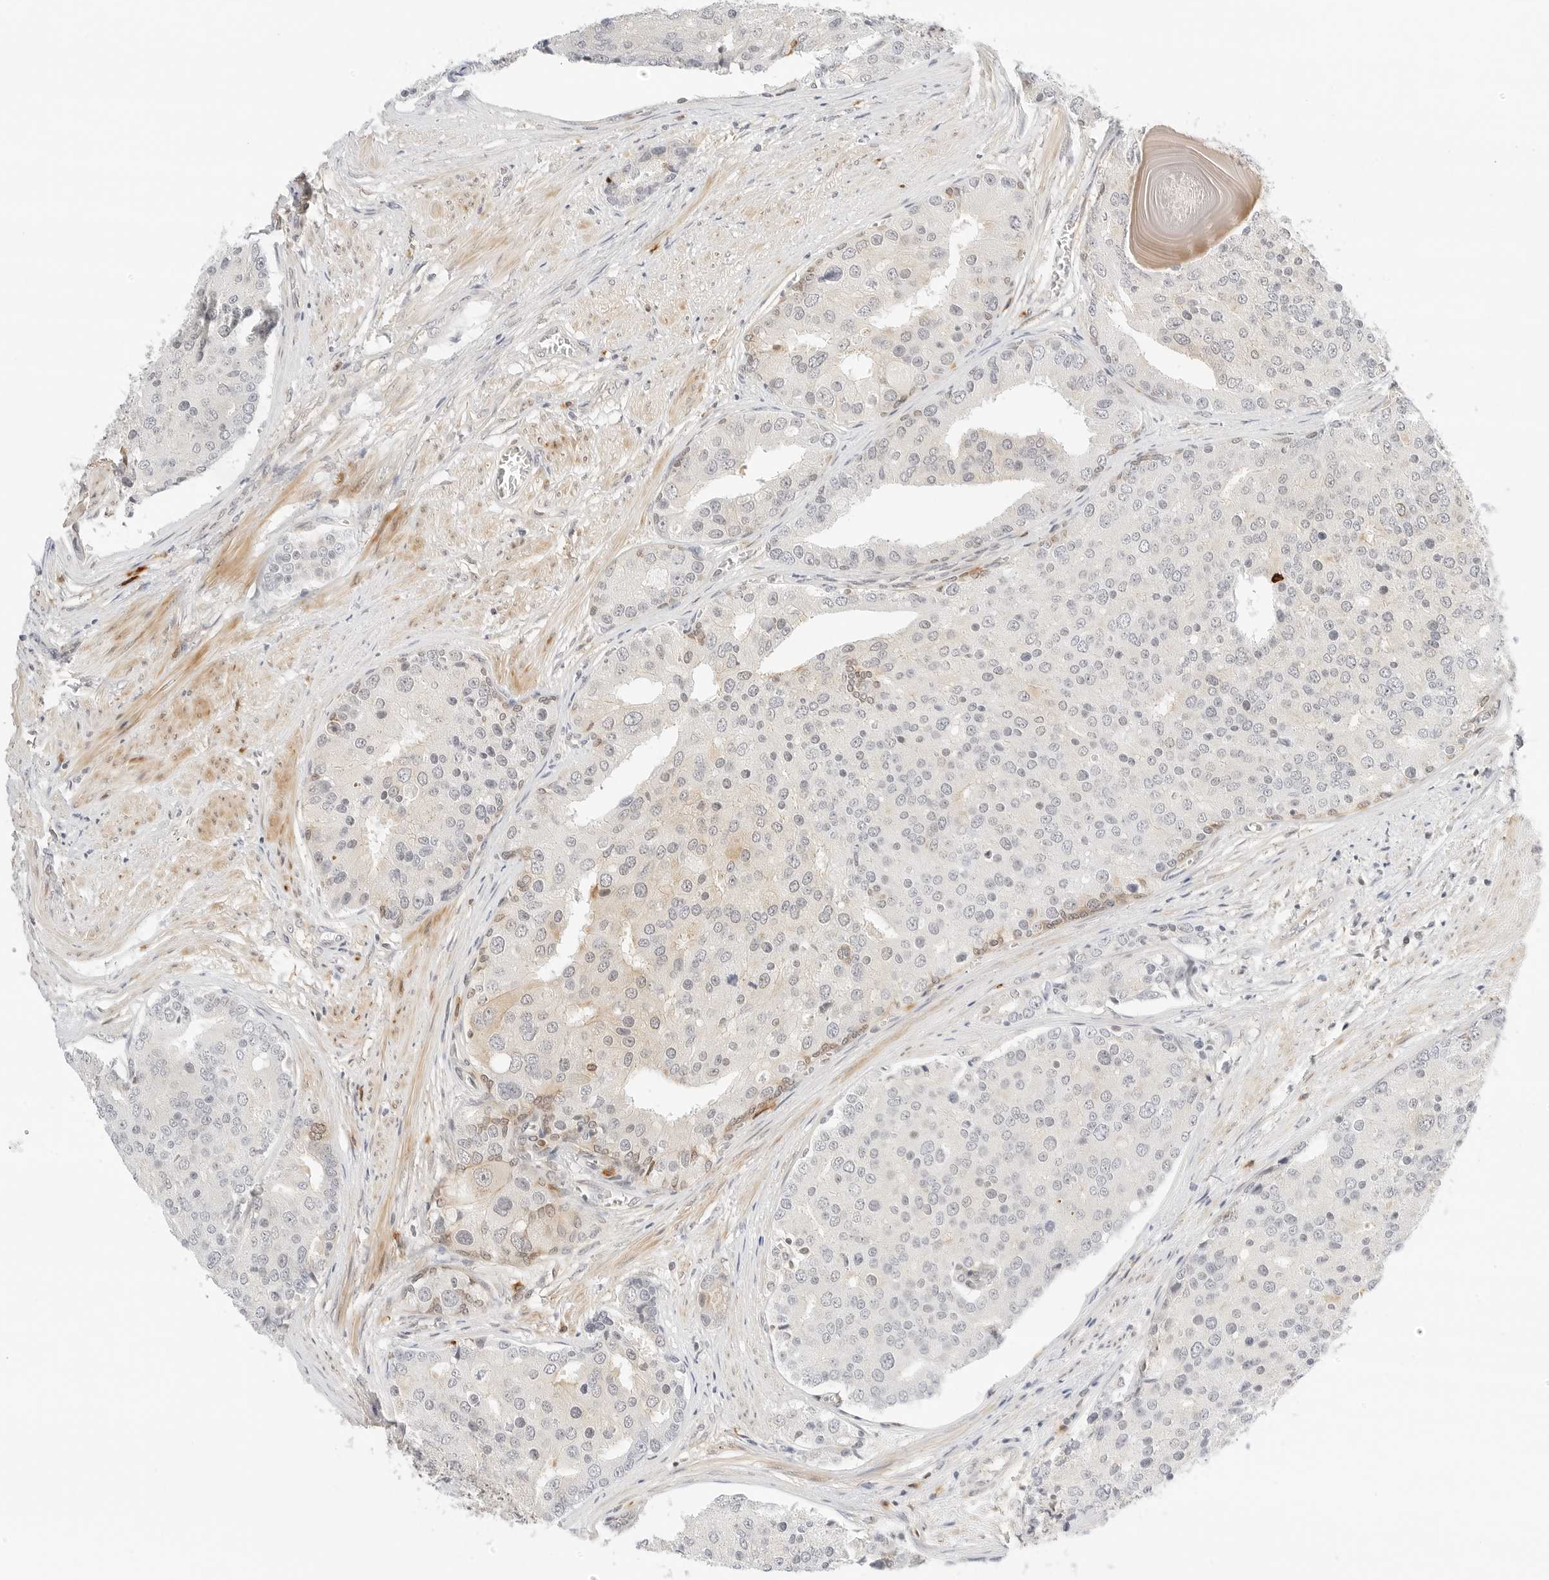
{"staining": {"intensity": "moderate", "quantity": "<25%", "location": "cytoplasmic/membranous"}, "tissue": "prostate cancer", "cell_type": "Tumor cells", "image_type": "cancer", "snomed": [{"axis": "morphology", "description": "Adenocarcinoma, High grade"}, {"axis": "topography", "description": "Prostate"}], "caption": "Protein staining of prostate cancer tissue demonstrates moderate cytoplasmic/membranous positivity in about <25% of tumor cells.", "gene": "TEKT2", "patient": {"sex": "male", "age": 50}}